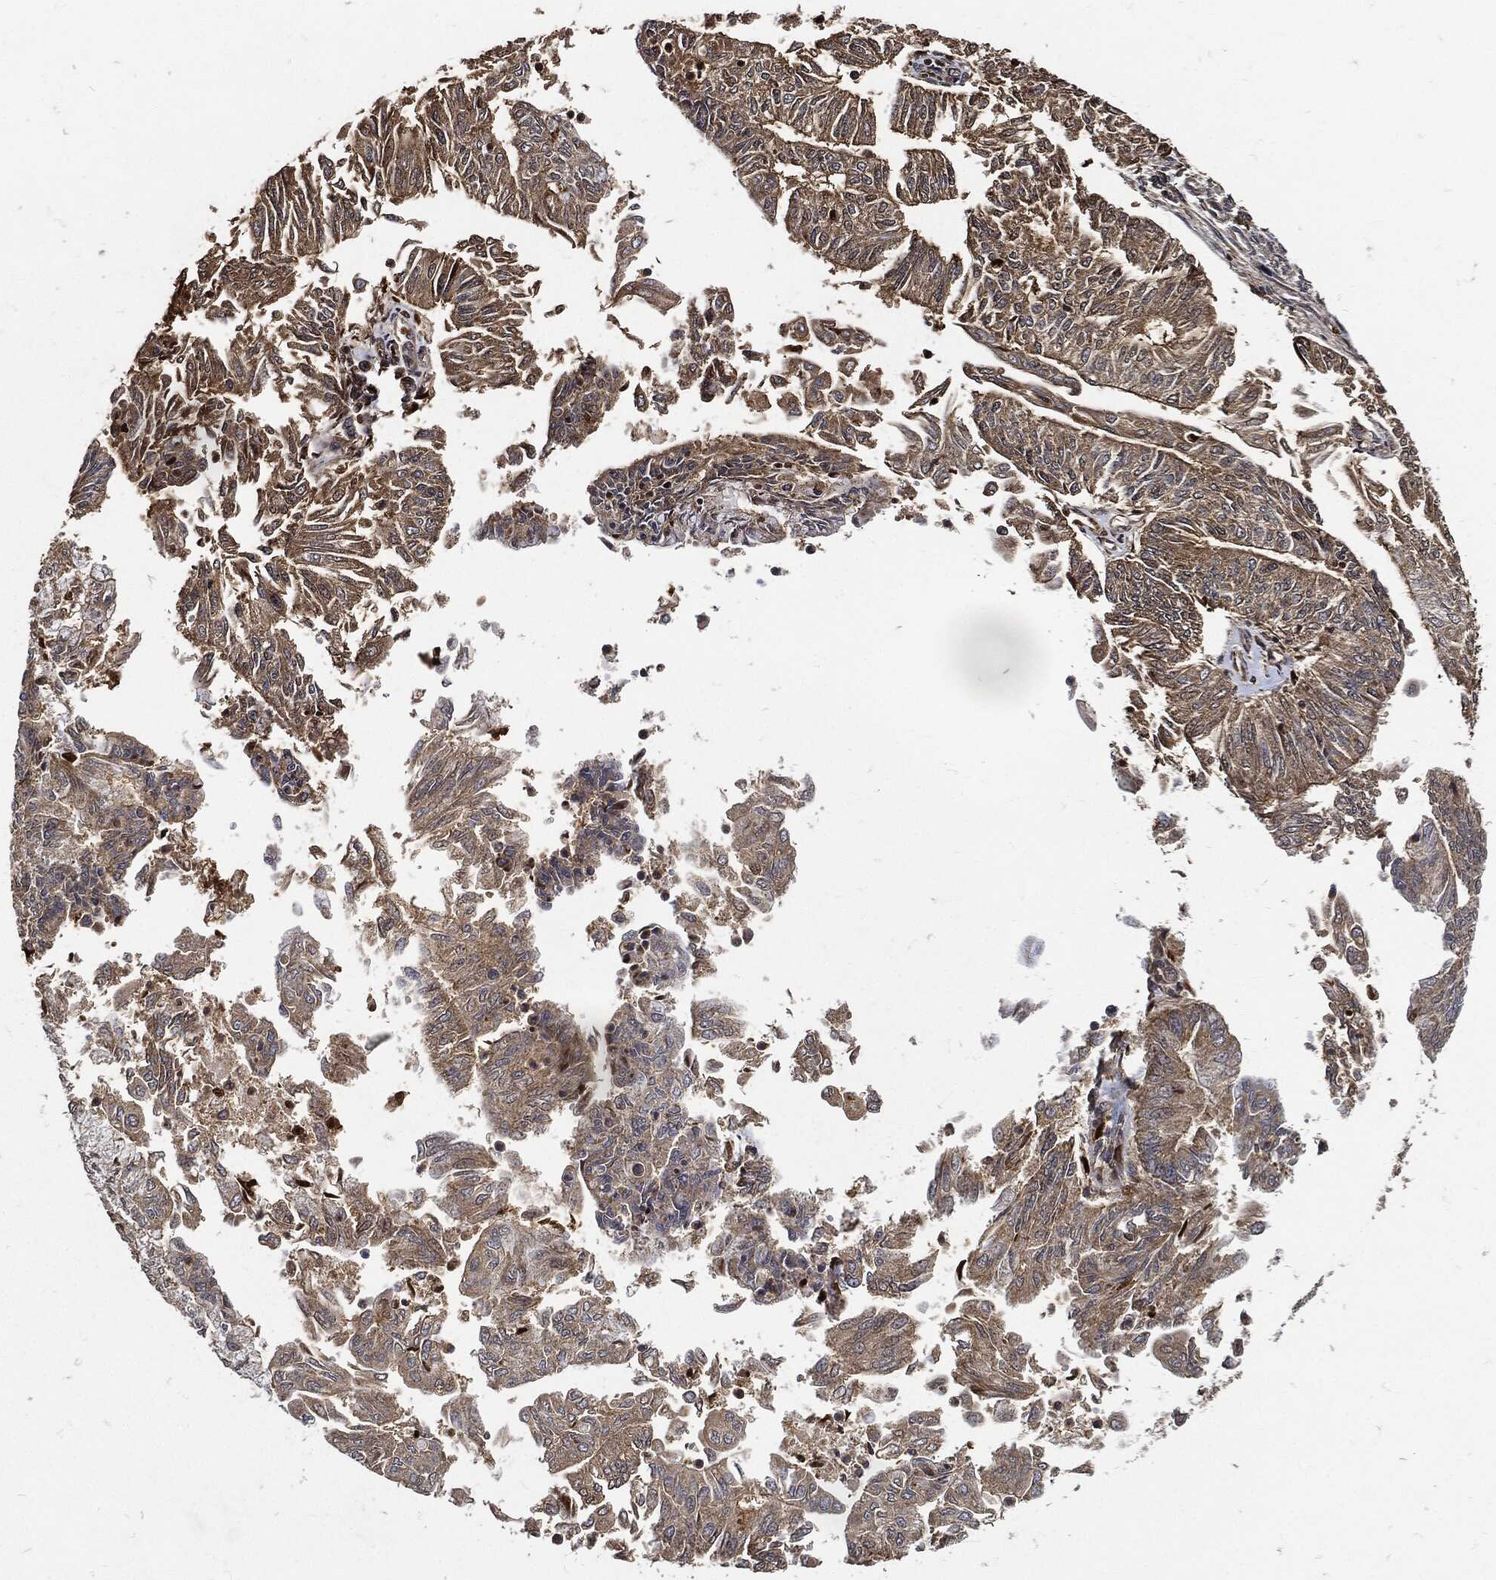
{"staining": {"intensity": "weak", "quantity": ">75%", "location": "cytoplasmic/membranous"}, "tissue": "endometrial cancer", "cell_type": "Tumor cells", "image_type": "cancer", "snomed": [{"axis": "morphology", "description": "Adenocarcinoma, NOS"}, {"axis": "topography", "description": "Endometrium"}], "caption": "Human endometrial cancer (adenocarcinoma) stained for a protein (brown) exhibits weak cytoplasmic/membranous positive positivity in approximately >75% of tumor cells.", "gene": "ZNF226", "patient": {"sex": "female", "age": 59}}